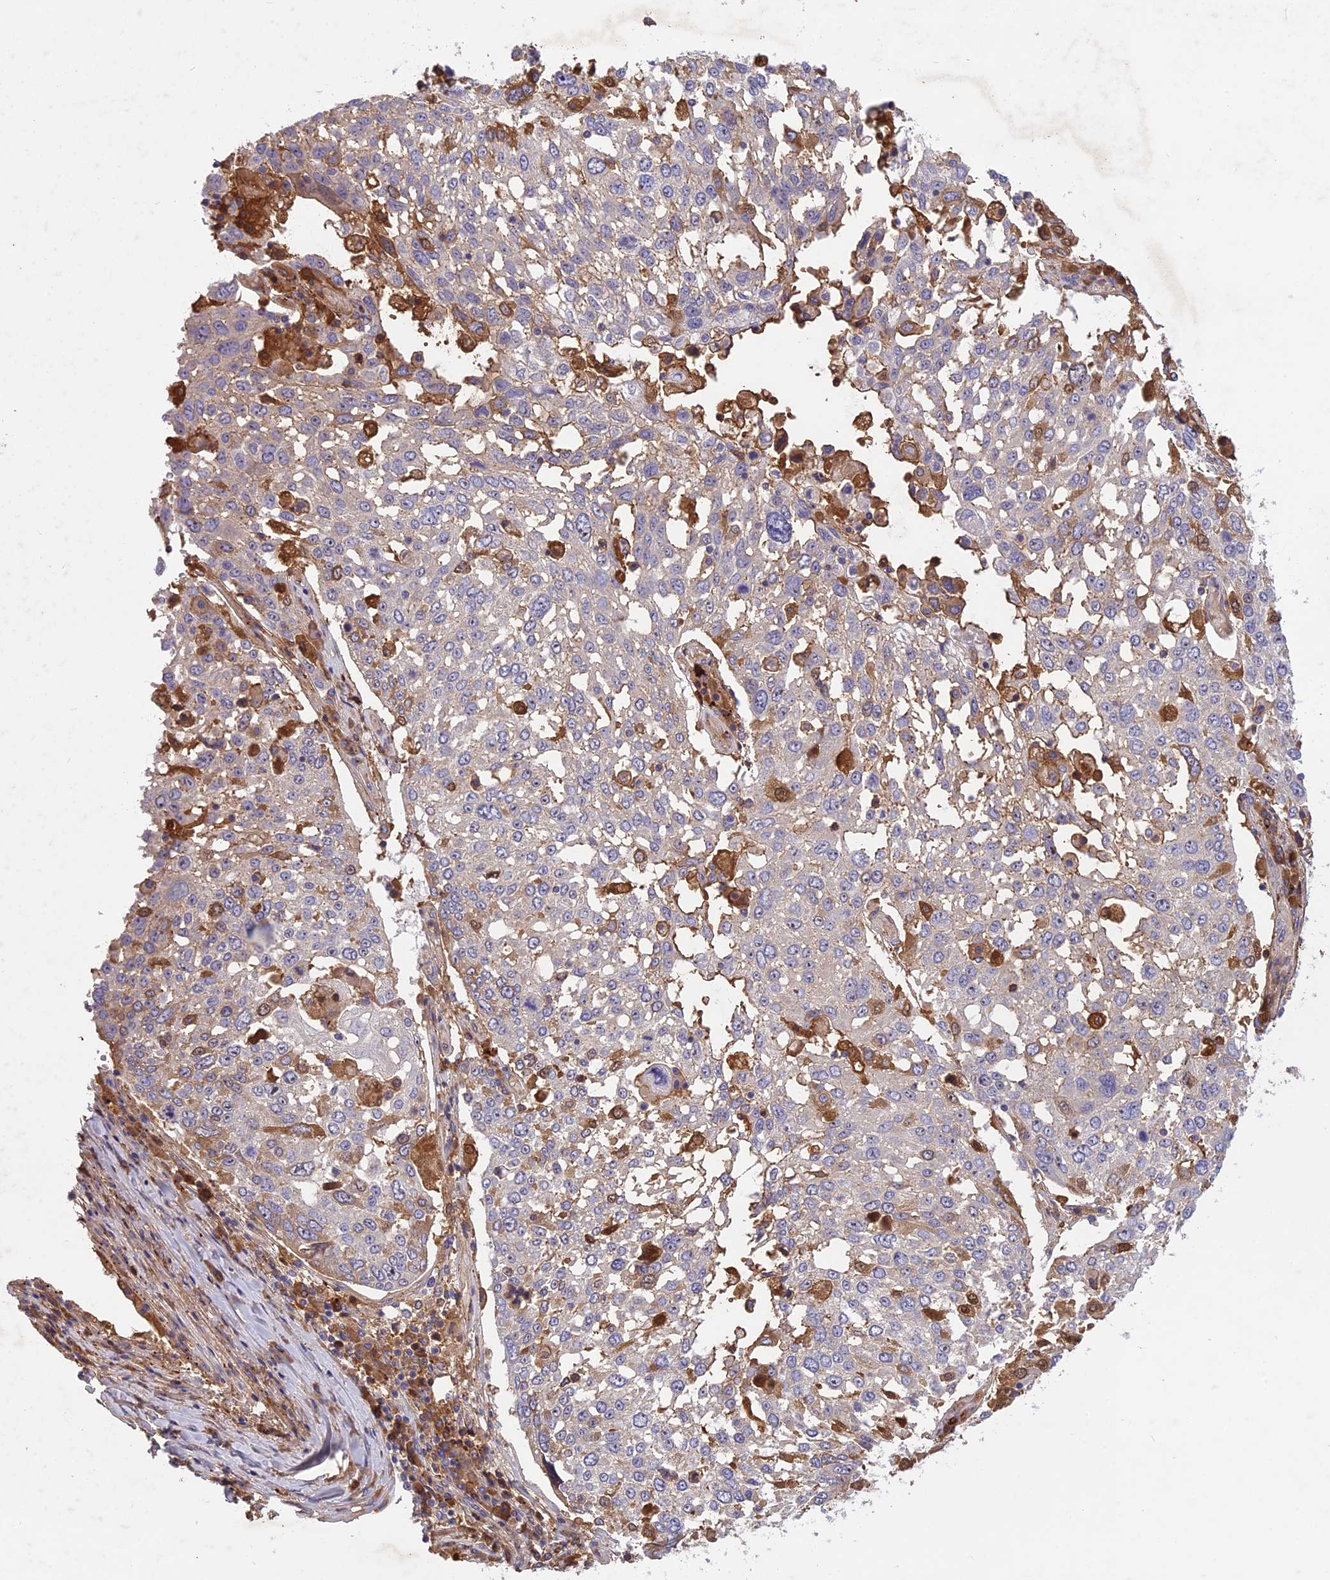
{"staining": {"intensity": "negative", "quantity": "none", "location": "none"}, "tissue": "lung cancer", "cell_type": "Tumor cells", "image_type": "cancer", "snomed": [{"axis": "morphology", "description": "Squamous cell carcinoma, NOS"}, {"axis": "topography", "description": "Lung"}], "caption": "This is an IHC micrograph of squamous cell carcinoma (lung). There is no expression in tumor cells.", "gene": "ADO", "patient": {"sex": "male", "age": 65}}